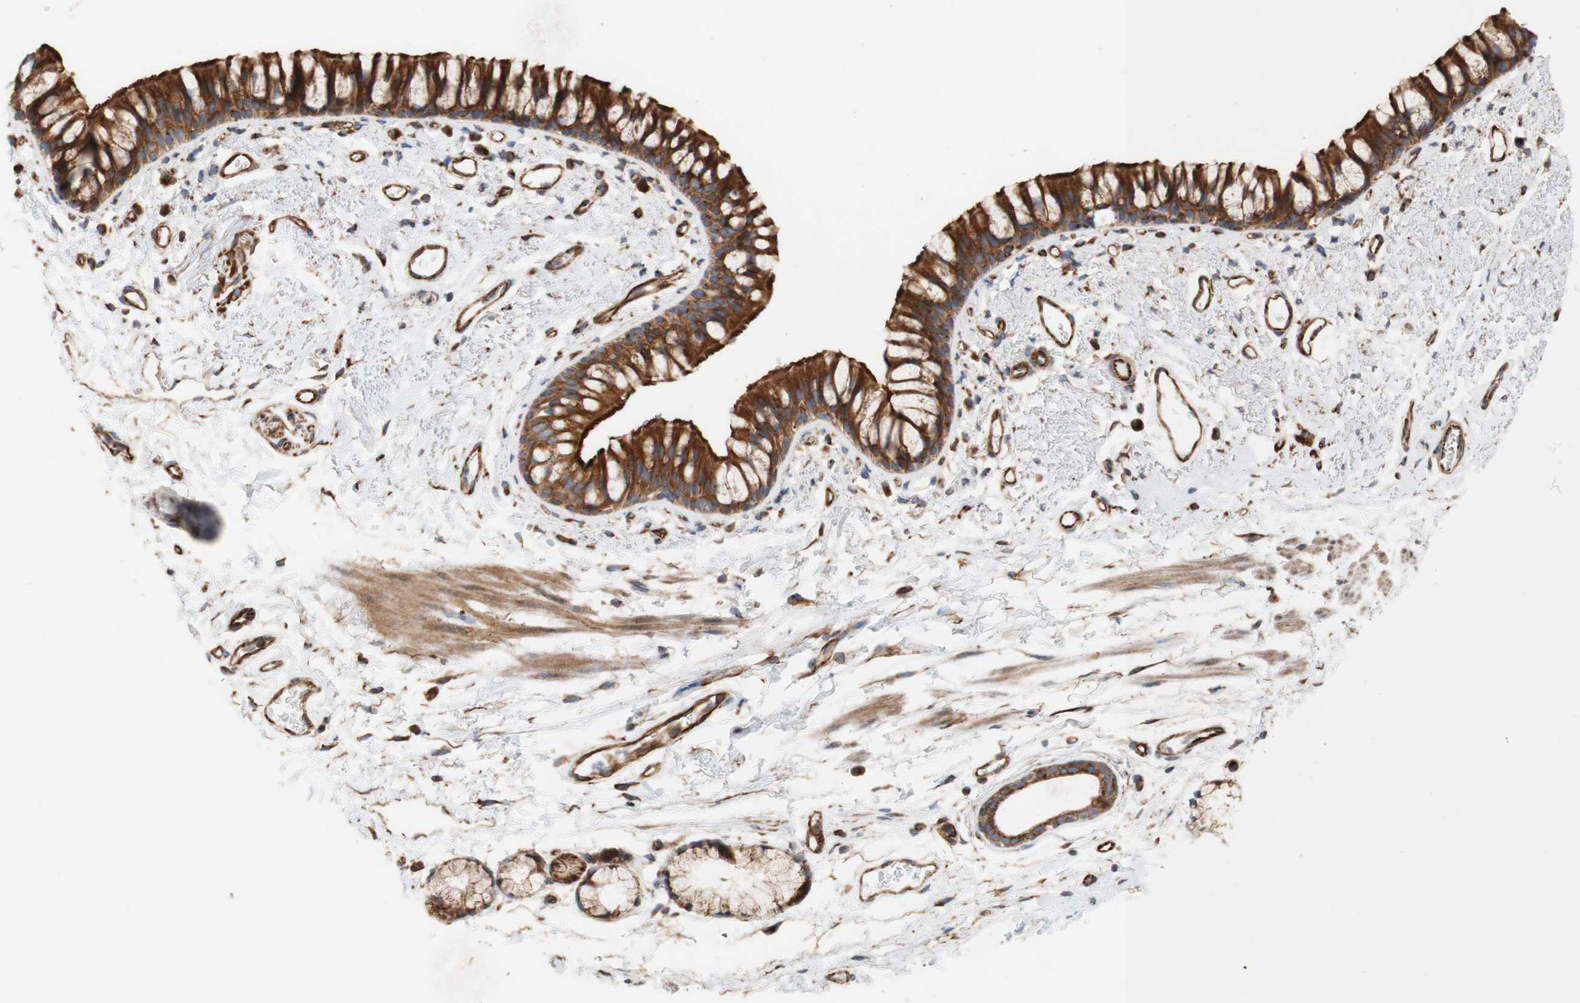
{"staining": {"intensity": "strong", "quantity": ">75%", "location": "cytoplasmic/membranous"}, "tissue": "adipose tissue", "cell_type": "Adipocytes", "image_type": "normal", "snomed": [{"axis": "morphology", "description": "Normal tissue, NOS"}, {"axis": "topography", "description": "Bronchus"}], "caption": "DAB (3,3'-diaminobenzidine) immunohistochemical staining of unremarkable human adipose tissue reveals strong cytoplasmic/membranous protein positivity in approximately >75% of adipocytes.", "gene": "C1orf43", "patient": {"sex": "female", "age": 73}}